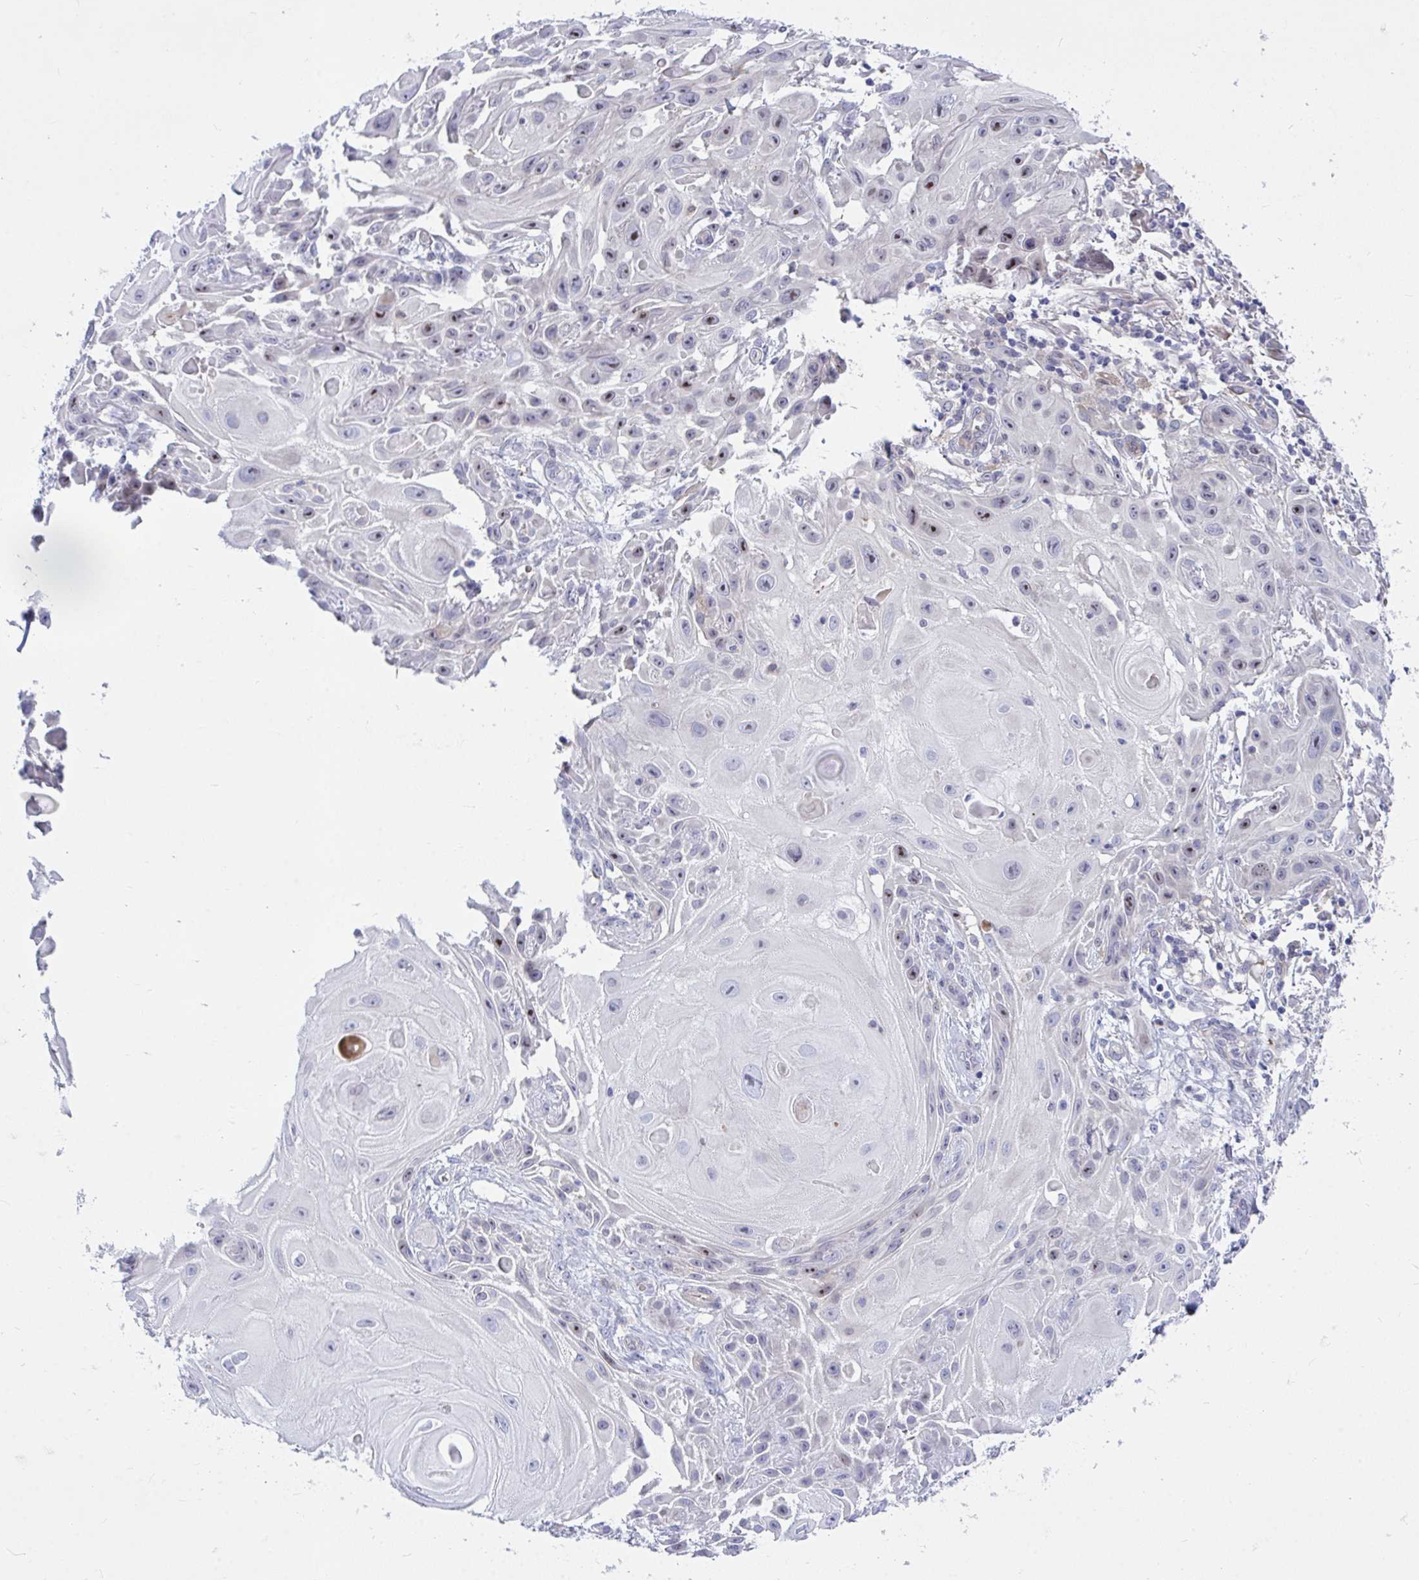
{"staining": {"intensity": "moderate", "quantity": "<25%", "location": "nuclear"}, "tissue": "skin cancer", "cell_type": "Tumor cells", "image_type": "cancer", "snomed": [{"axis": "morphology", "description": "Squamous cell carcinoma, NOS"}, {"axis": "topography", "description": "Skin"}], "caption": "About <25% of tumor cells in human skin cancer reveal moderate nuclear protein positivity as visualized by brown immunohistochemical staining.", "gene": "CENPQ", "patient": {"sex": "female", "age": 91}}